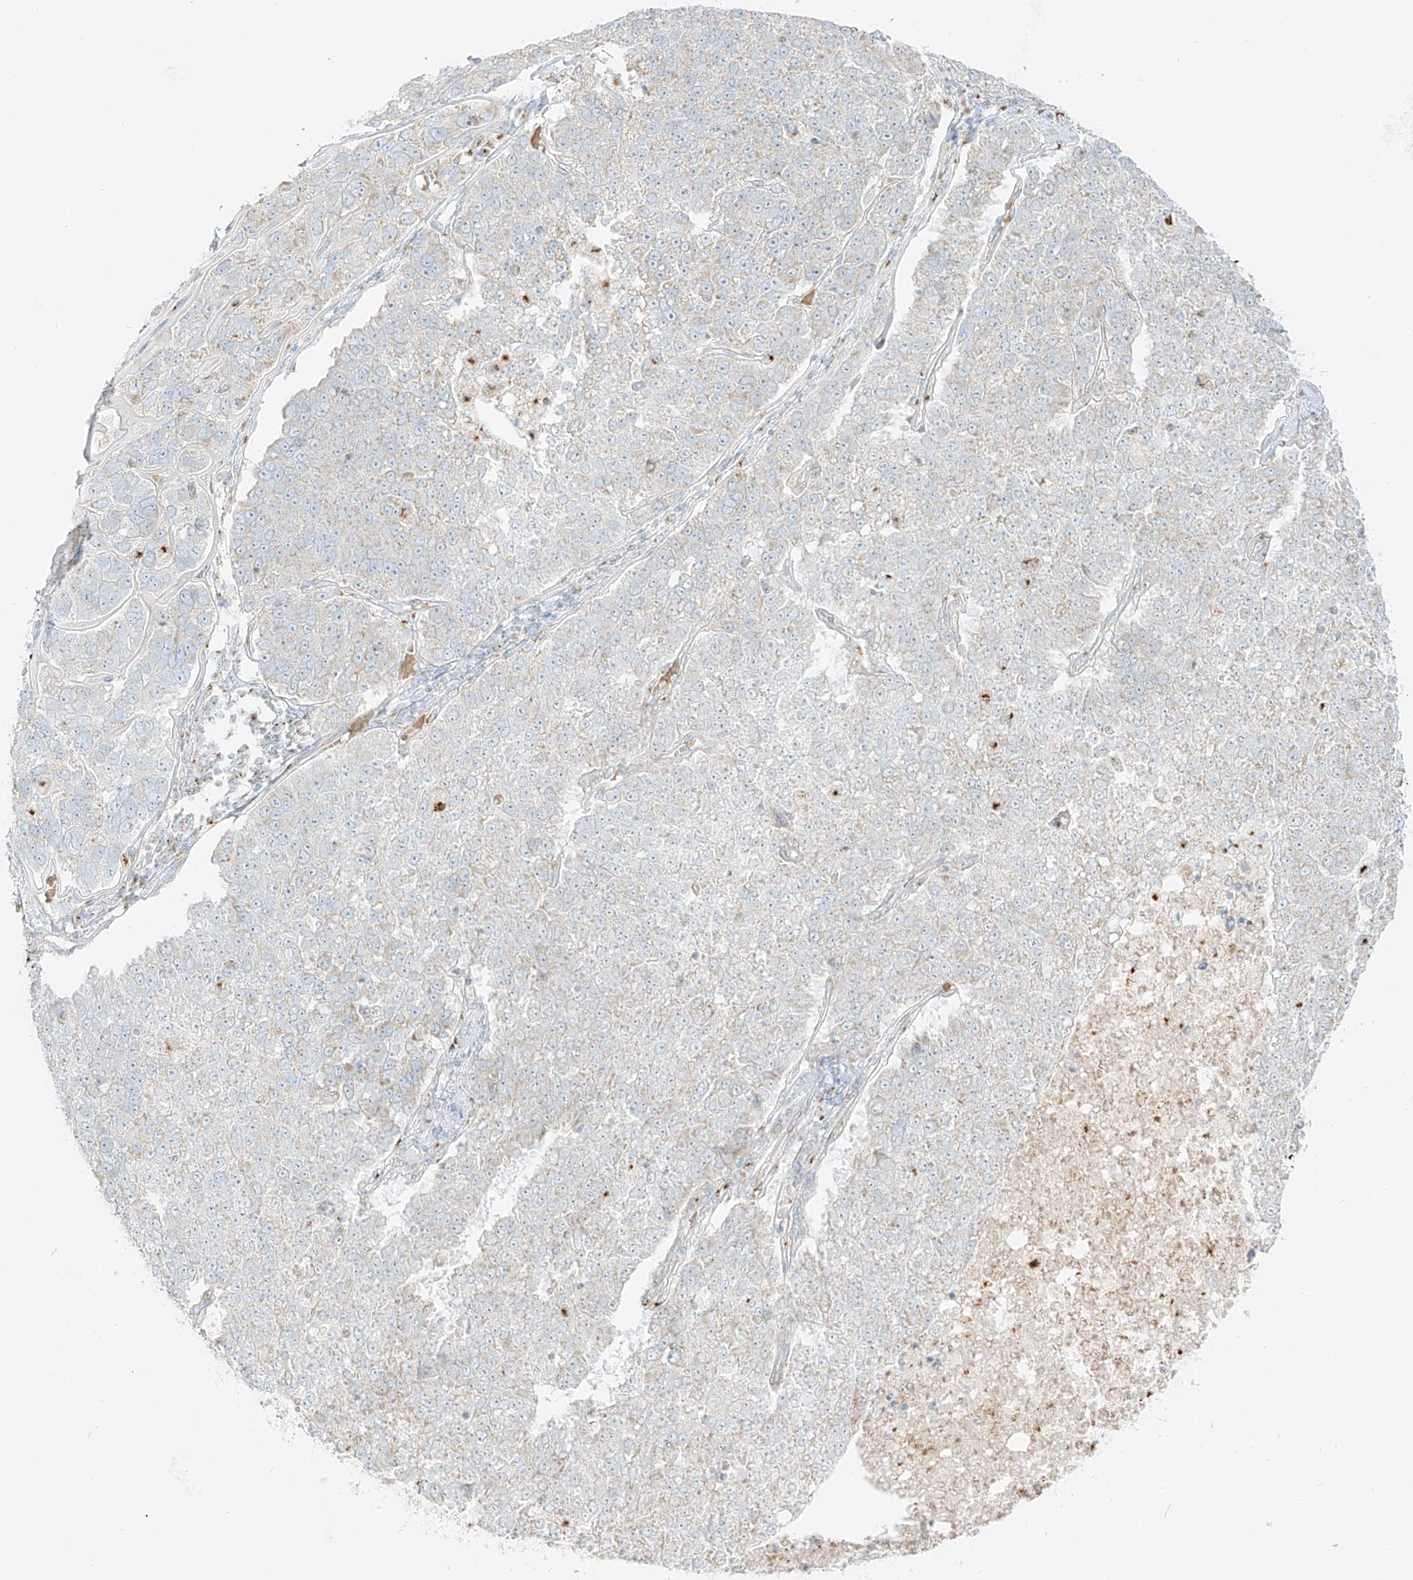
{"staining": {"intensity": "negative", "quantity": "none", "location": "none"}, "tissue": "pancreatic cancer", "cell_type": "Tumor cells", "image_type": "cancer", "snomed": [{"axis": "morphology", "description": "Adenocarcinoma, NOS"}, {"axis": "topography", "description": "Pancreas"}], "caption": "Immunohistochemical staining of pancreatic cancer exhibits no significant positivity in tumor cells.", "gene": "TMEM87B", "patient": {"sex": "female", "age": 61}}